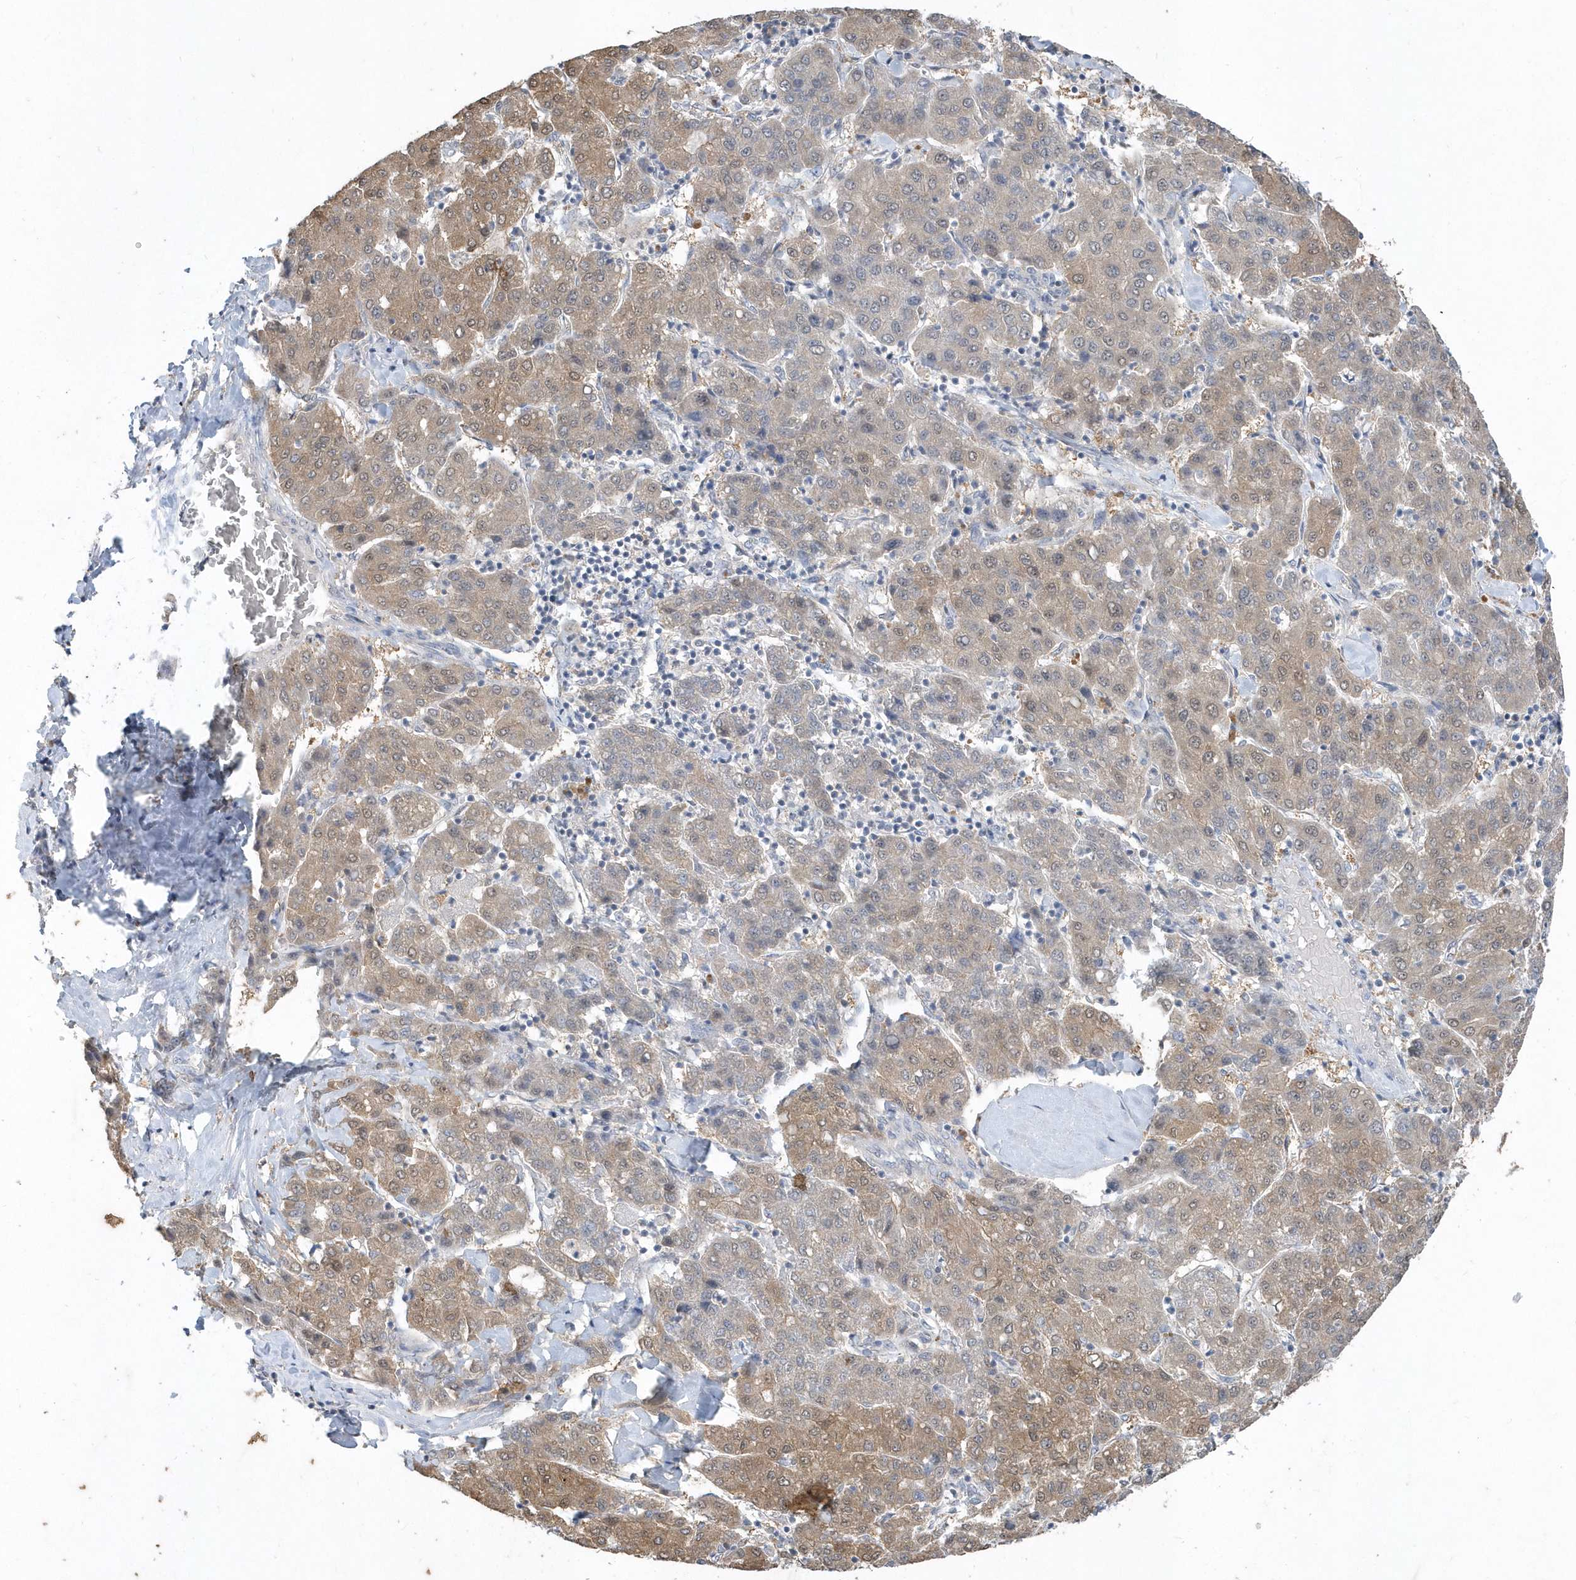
{"staining": {"intensity": "moderate", "quantity": ">75%", "location": "cytoplasmic/membranous"}, "tissue": "liver cancer", "cell_type": "Tumor cells", "image_type": "cancer", "snomed": [{"axis": "morphology", "description": "Carcinoma, Hepatocellular, NOS"}, {"axis": "topography", "description": "Liver"}], "caption": "Protein expression analysis of human liver hepatocellular carcinoma reveals moderate cytoplasmic/membranous positivity in approximately >75% of tumor cells.", "gene": "AKR7A2", "patient": {"sex": "male", "age": 65}}